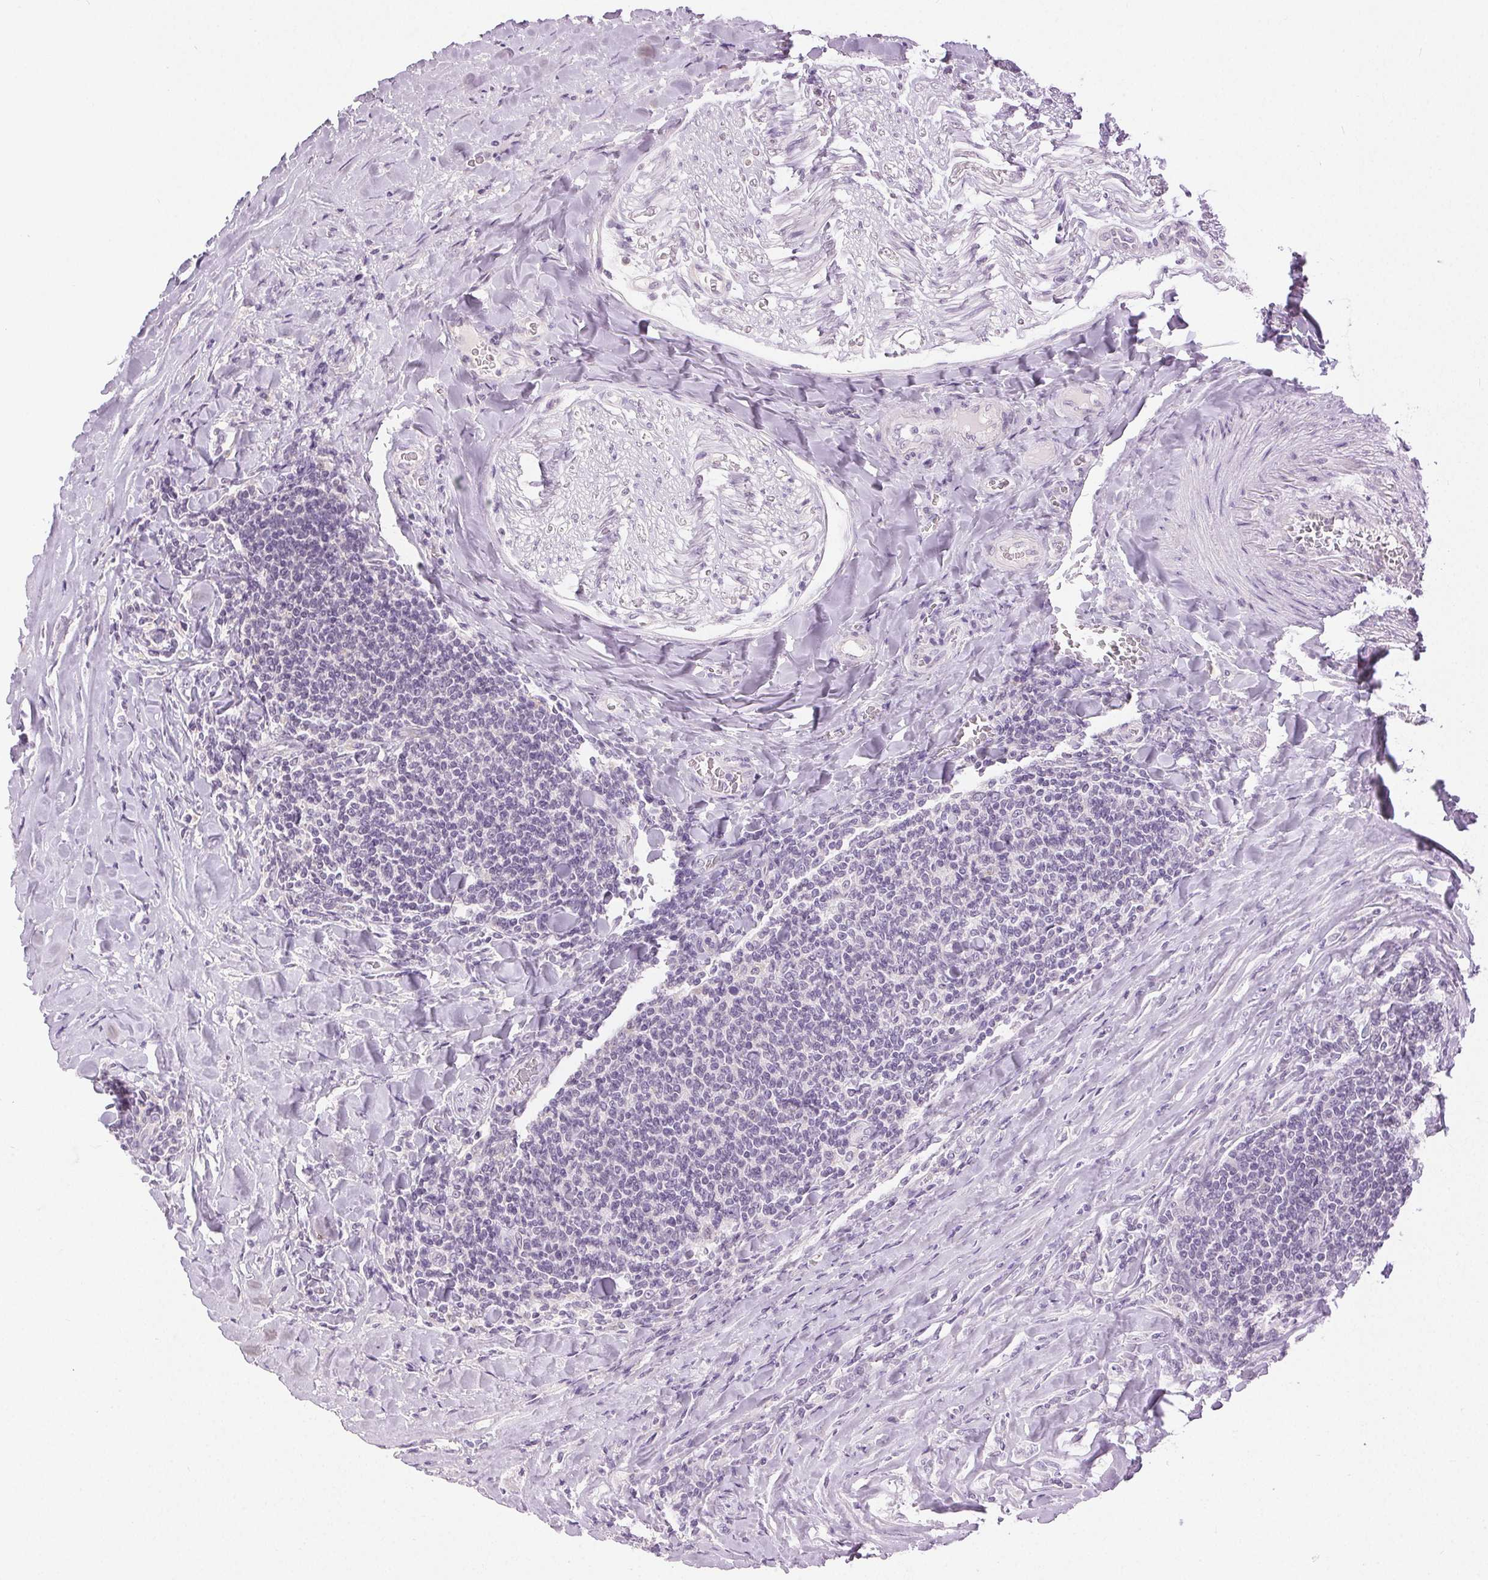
{"staining": {"intensity": "negative", "quantity": "none", "location": "none"}, "tissue": "lymphoma", "cell_type": "Tumor cells", "image_type": "cancer", "snomed": [{"axis": "morphology", "description": "Malignant lymphoma, non-Hodgkin's type, Low grade"}, {"axis": "topography", "description": "Lymph node"}], "caption": "Malignant lymphoma, non-Hodgkin's type (low-grade) was stained to show a protein in brown. There is no significant positivity in tumor cells.", "gene": "DSG3", "patient": {"sex": "male", "age": 52}}